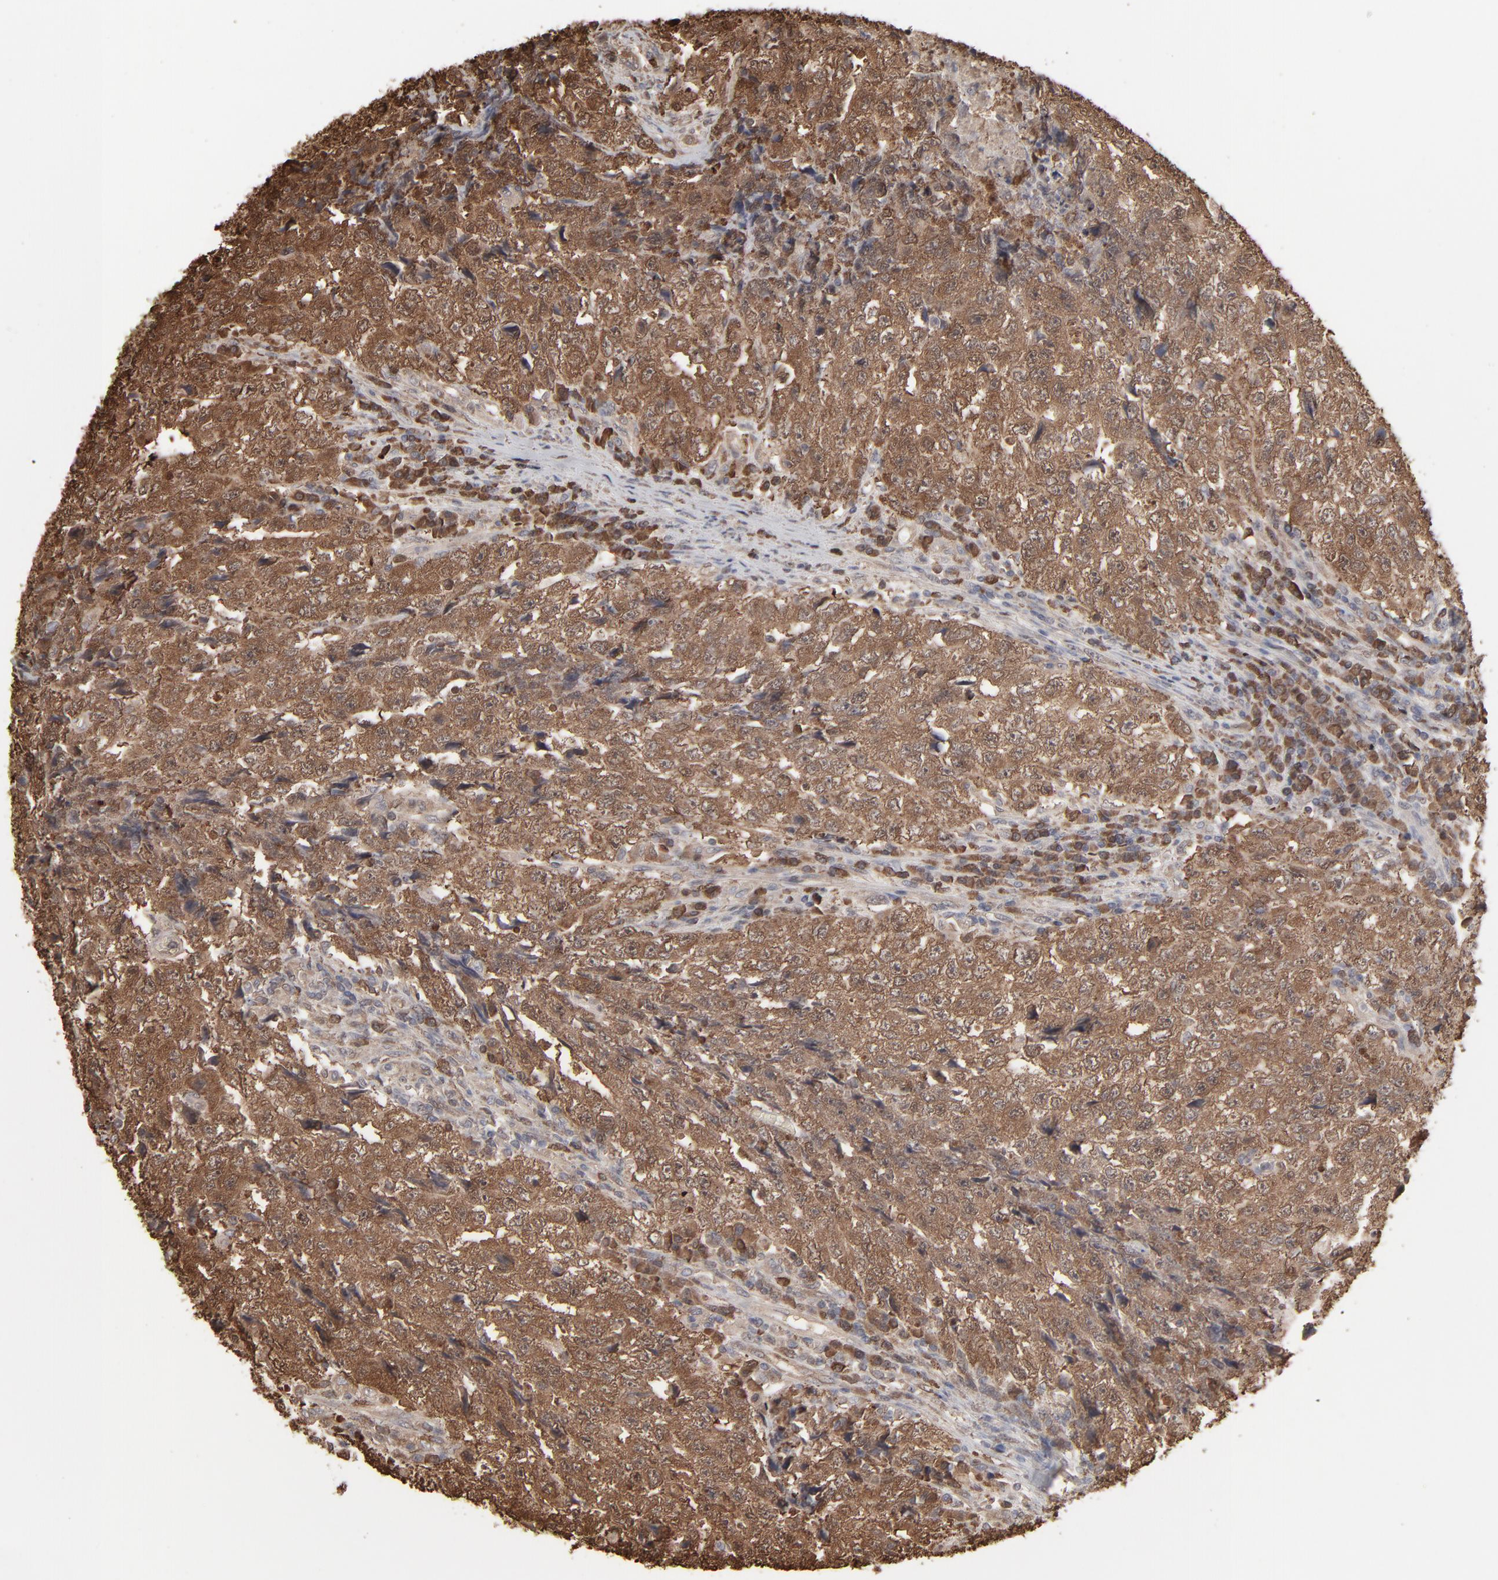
{"staining": {"intensity": "strong", "quantity": ">75%", "location": "cytoplasmic/membranous"}, "tissue": "testis cancer", "cell_type": "Tumor cells", "image_type": "cancer", "snomed": [{"axis": "morphology", "description": "Necrosis, NOS"}, {"axis": "morphology", "description": "Carcinoma, Embryonal, NOS"}, {"axis": "topography", "description": "Testis"}], "caption": "DAB (3,3'-diaminobenzidine) immunohistochemical staining of human testis embryonal carcinoma demonstrates strong cytoplasmic/membranous protein staining in about >75% of tumor cells. Nuclei are stained in blue.", "gene": "NME1-NME2", "patient": {"sex": "male", "age": 19}}